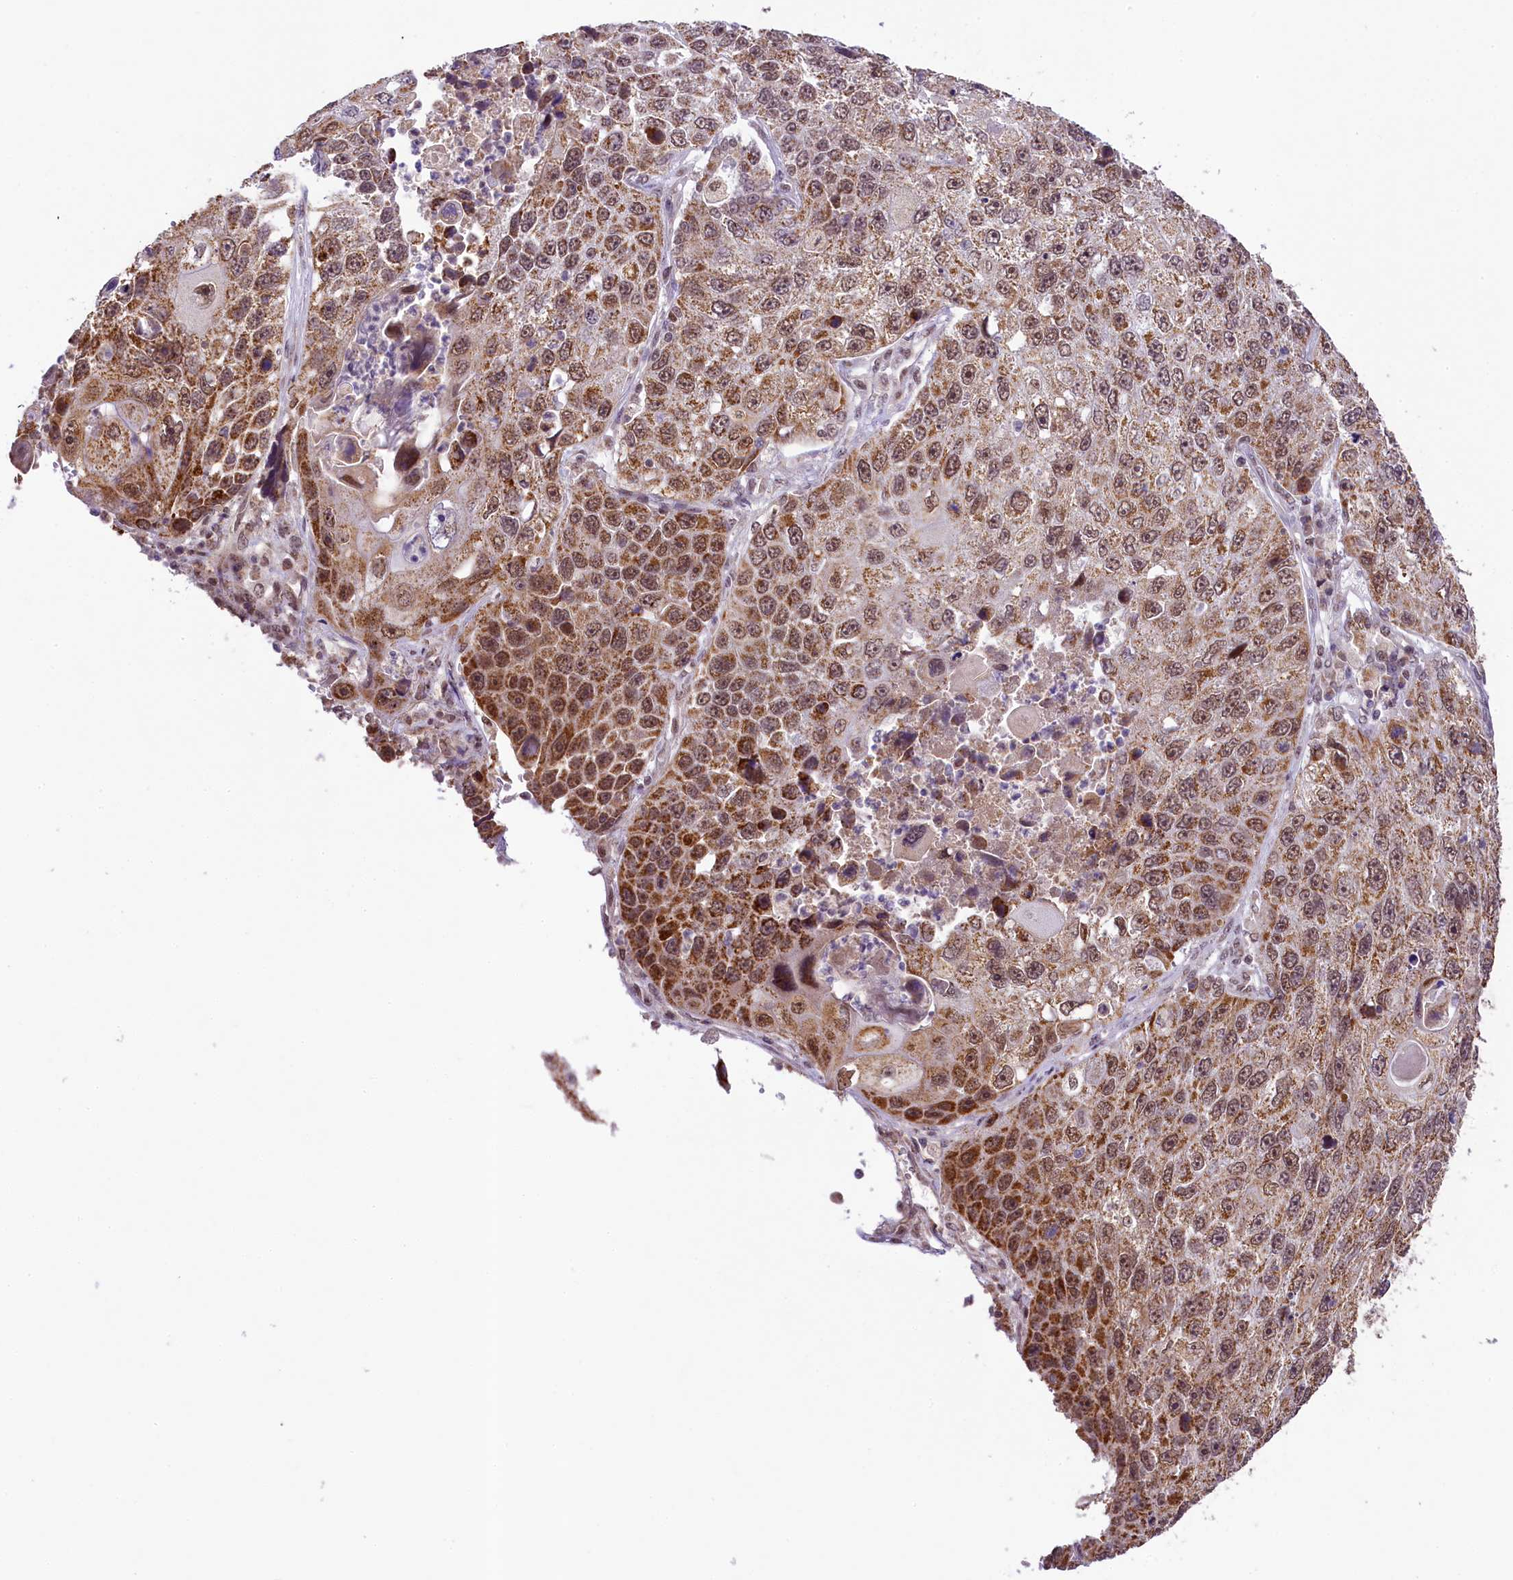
{"staining": {"intensity": "moderate", "quantity": ">75%", "location": "cytoplasmic/membranous,nuclear"}, "tissue": "lung cancer", "cell_type": "Tumor cells", "image_type": "cancer", "snomed": [{"axis": "morphology", "description": "Squamous cell carcinoma, NOS"}, {"axis": "topography", "description": "Lung"}], "caption": "Moderate cytoplasmic/membranous and nuclear expression for a protein is appreciated in approximately >75% of tumor cells of lung squamous cell carcinoma using immunohistochemistry (IHC).", "gene": "PAF1", "patient": {"sex": "male", "age": 61}}